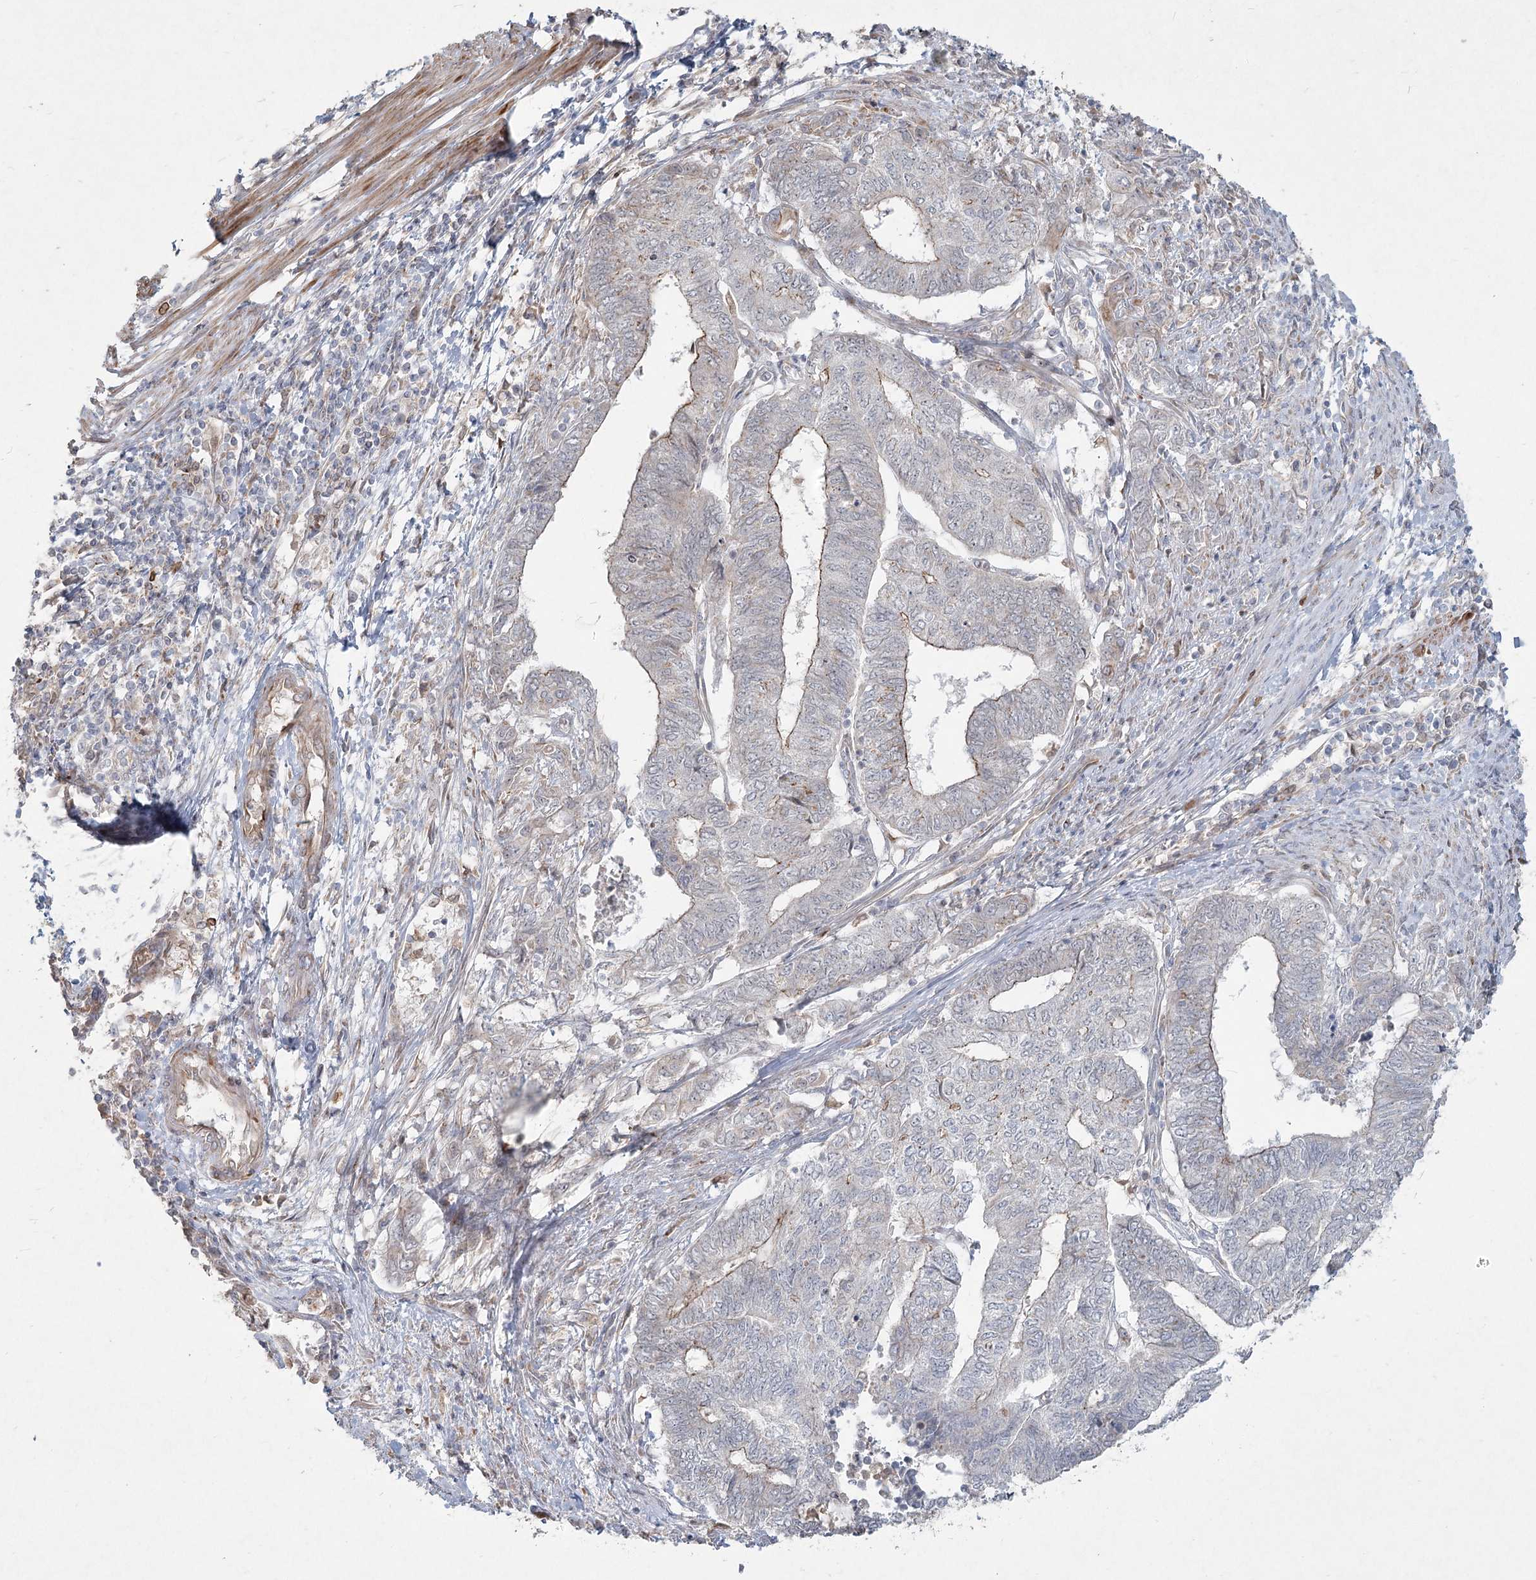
{"staining": {"intensity": "weak", "quantity": "<25%", "location": "cytoplasmic/membranous"}, "tissue": "endometrial cancer", "cell_type": "Tumor cells", "image_type": "cancer", "snomed": [{"axis": "morphology", "description": "Adenocarcinoma, NOS"}, {"axis": "topography", "description": "Uterus"}, {"axis": "topography", "description": "Endometrium"}], "caption": "DAB (3,3'-diaminobenzidine) immunohistochemical staining of human endometrial cancer shows no significant expression in tumor cells.", "gene": "LRP2BP", "patient": {"sex": "female", "age": 70}}